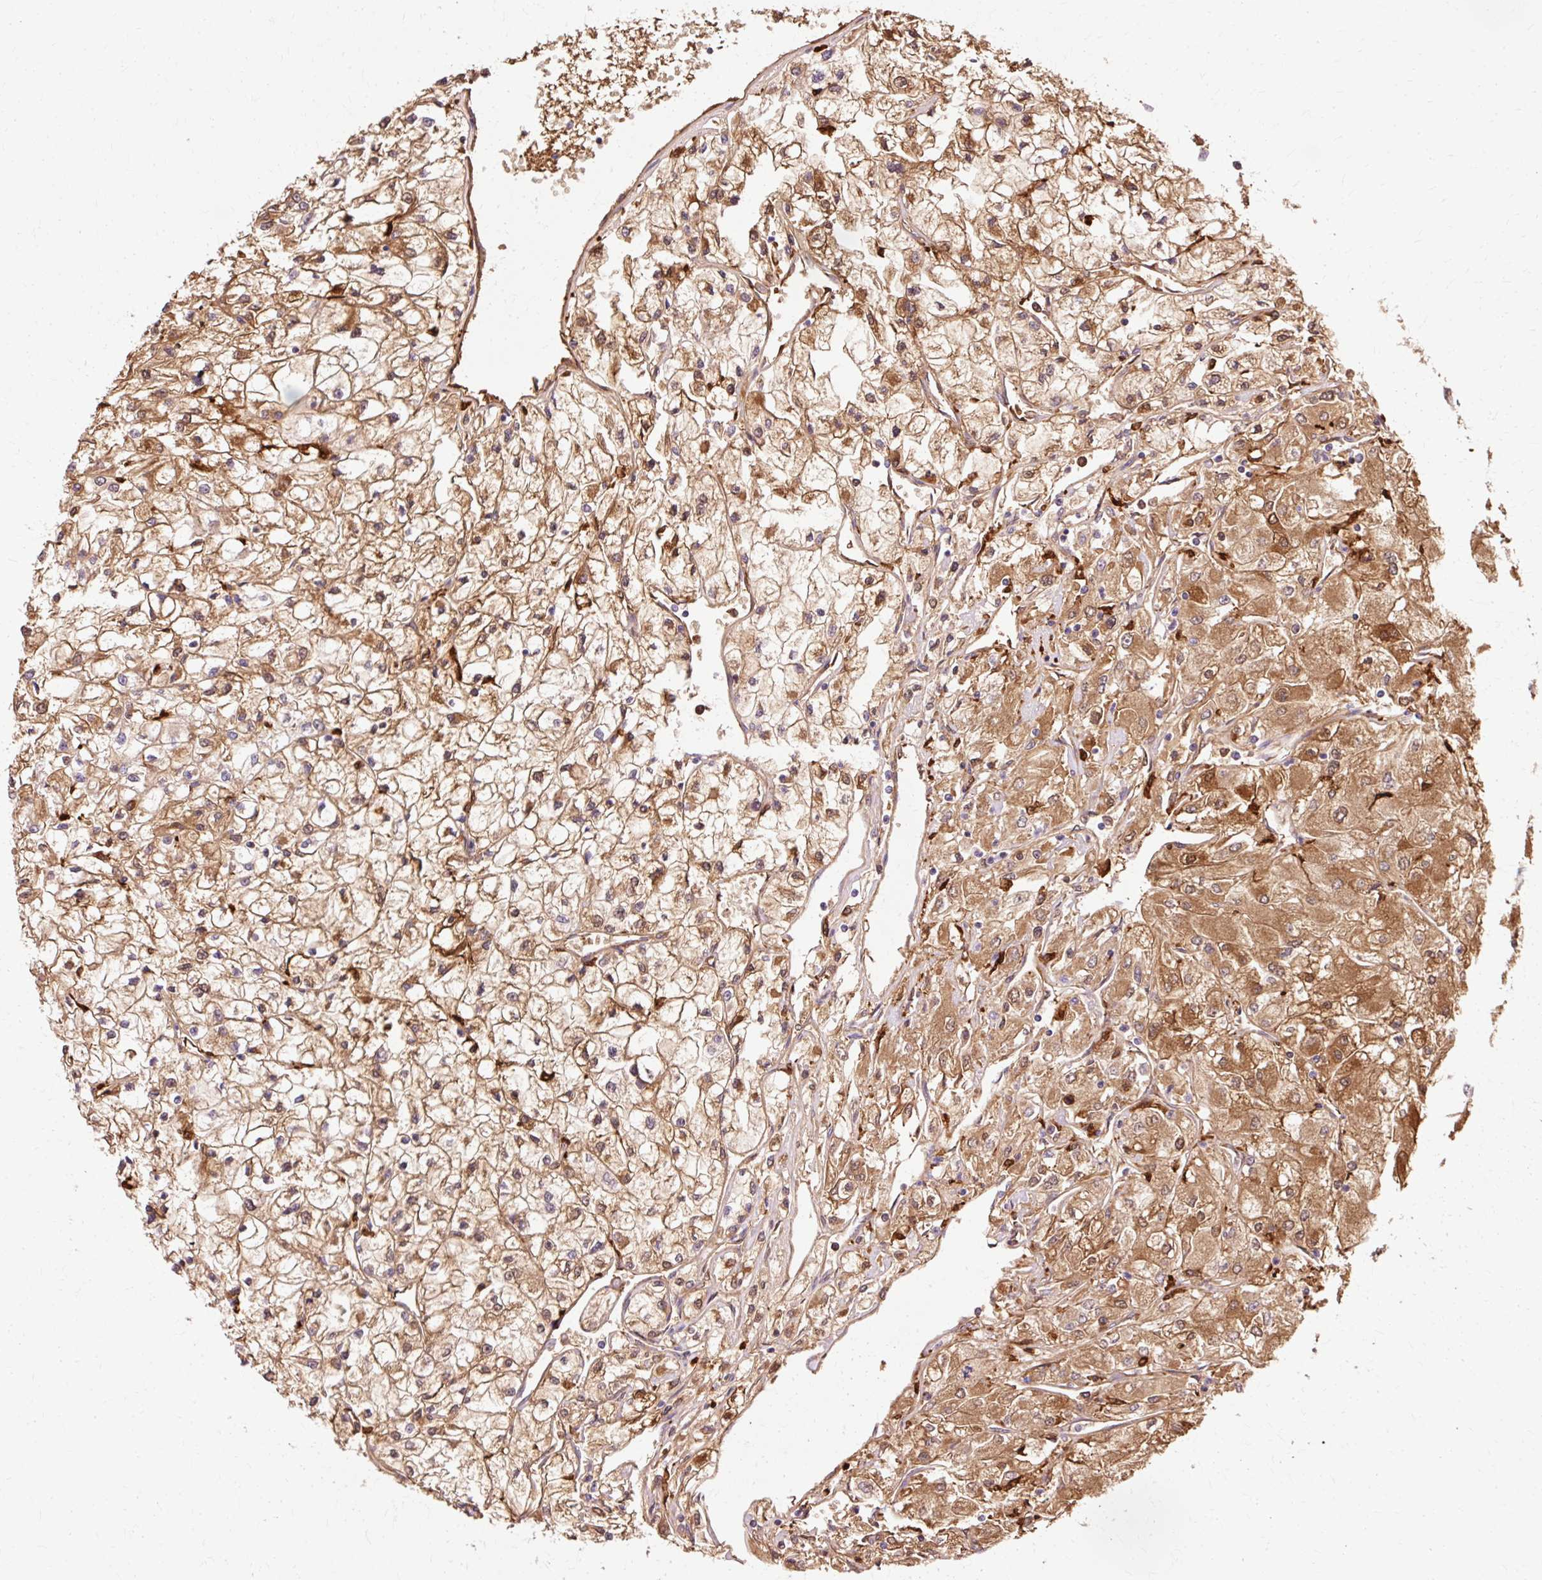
{"staining": {"intensity": "strong", "quantity": ">75%", "location": "cytoplasmic/membranous"}, "tissue": "renal cancer", "cell_type": "Tumor cells", "image_type": "cancer", "snomed": [{"axis": "morphology", "description": "Adenocarcinoma, NOS"}, {"axis": "topography", "description": "Kidney"}], "caption": "A brown stain shows strong cytoplasmic/membranous expression of a protein in renal adenocarcinoma tumor cells.", "gene": "GPX1", "patient": {"sex": "male", "age": 80}}